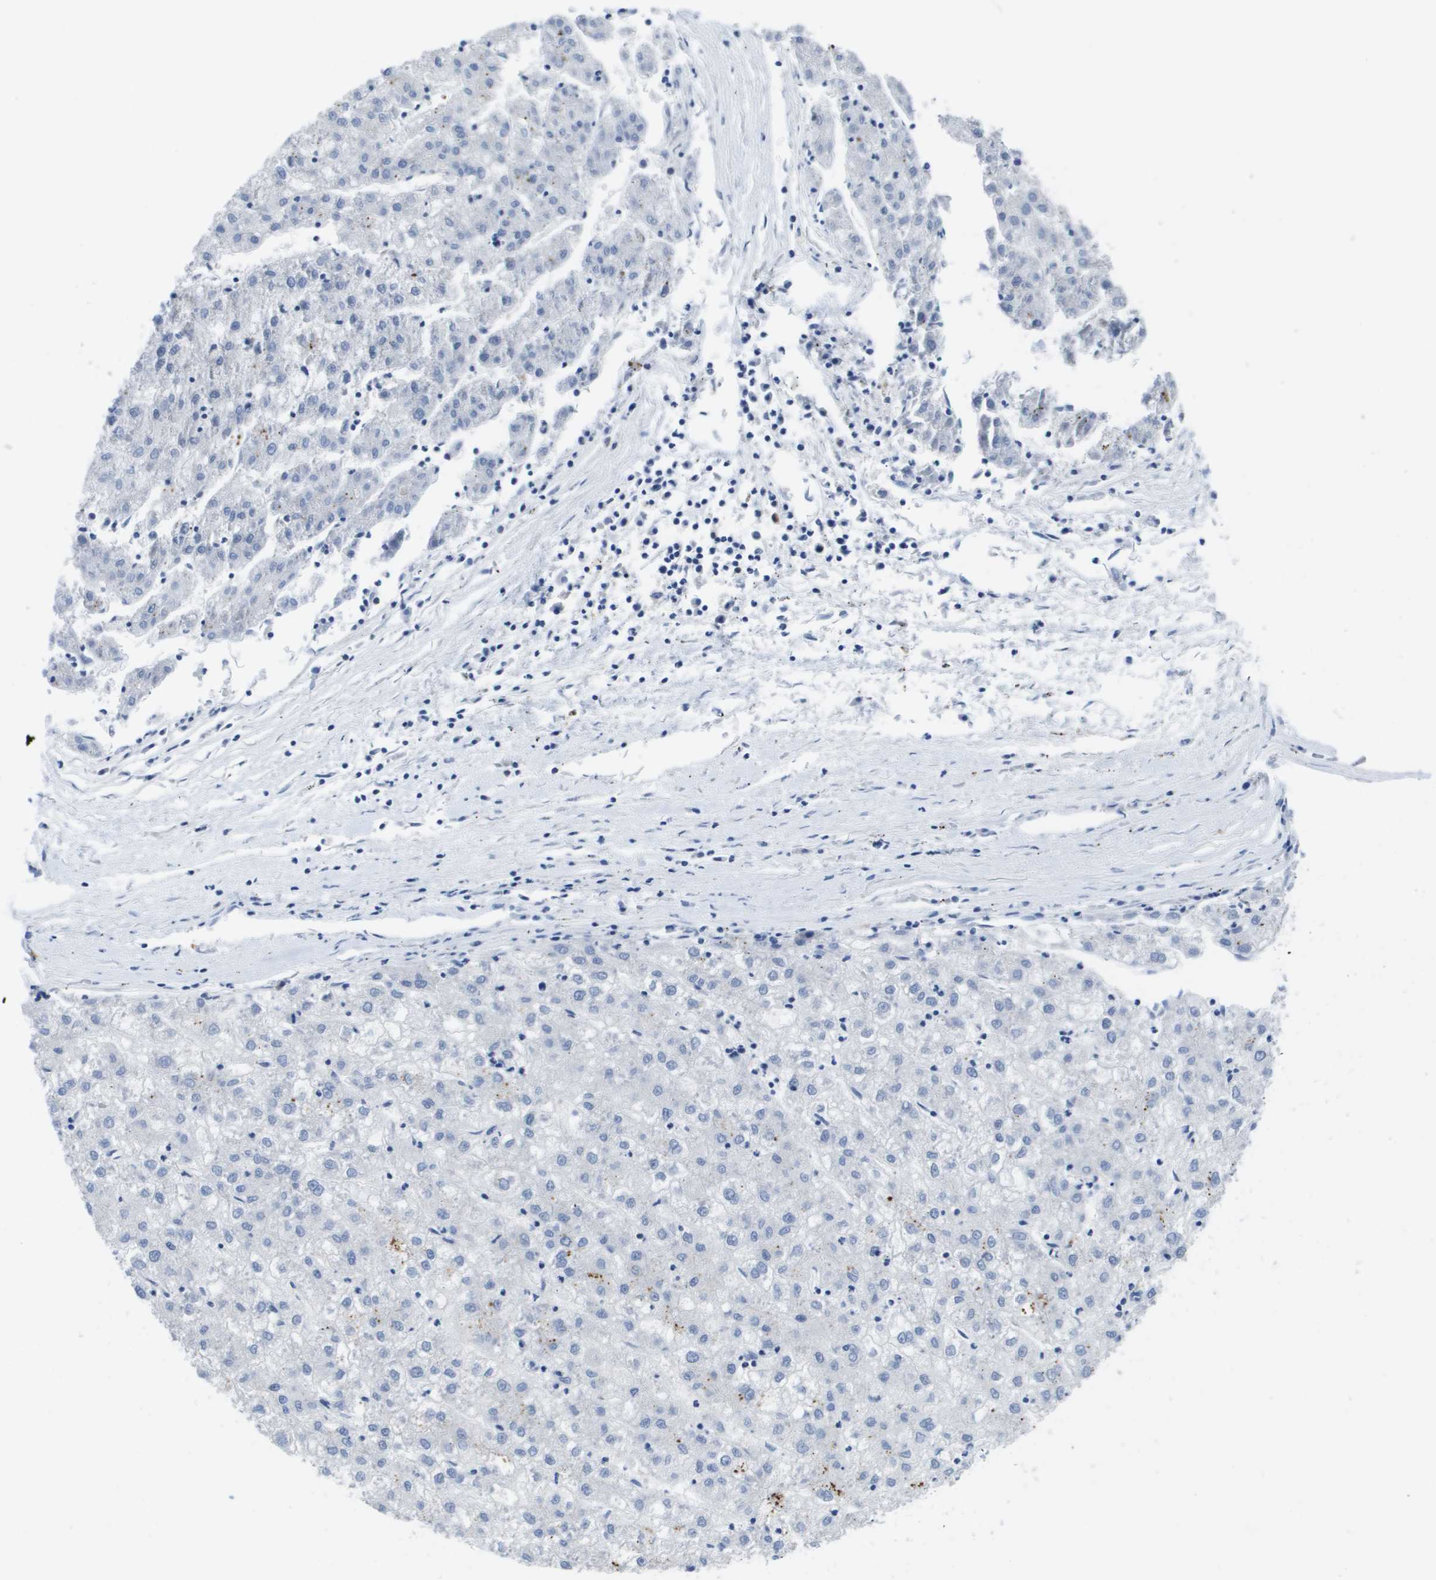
{"staining": {"intensity": "negative", "quantity": "none", "location": "none"}, "tissue": "liver cancer", "cell_type": "Tumor cells", "image_type": "cancer", "snomed": [{"axis": "morphology", "description": "Carcinoma, Hepatocellular, NOS"}, {"axis": "topography", "description": "Liver"}], "caption": "Immunohistochemistry of human hepatocellular carcinoma (liver) displays no positivity in tumor cells.", "gene": "MS4A1", "patient": {"sex": "male", "age": 72}}